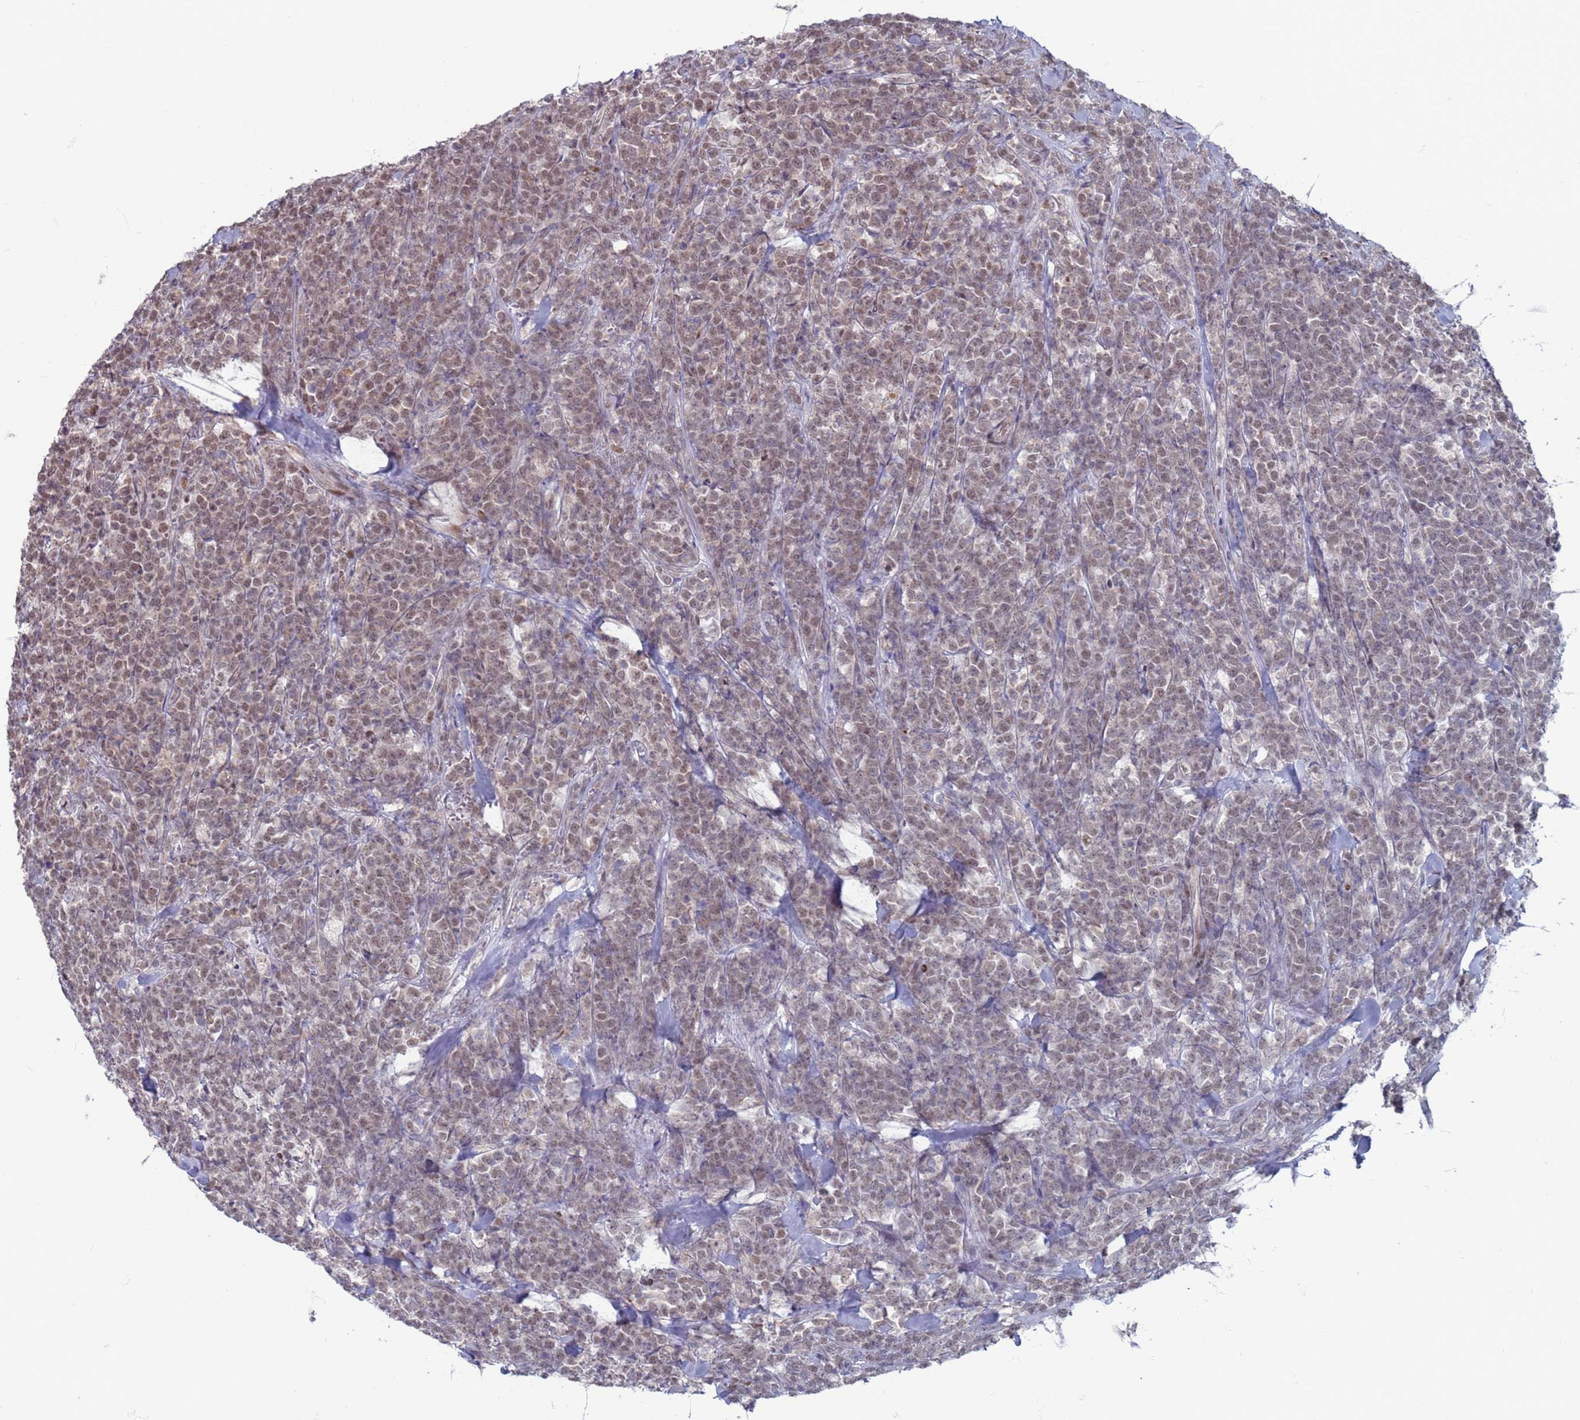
{"staining": {"intensity": "weak", "quantity": ">75%", "location": "nuclear"}, "tissue": "lymphoma", "cell_type": "Tumor cells", "image_type": "cancer", "snomed": [{"axis": "morphology", "description": "Malignant lymphoma, non-Hodgkin's type, High grade"}, {"axis": "topography", "description": "Small intestine"}], "caption": "About >75% of tumor cells in human lymphoma exhibit weak nuclear protein expression as visualized by brown immunohistochemical staining.", "gene": "SAE1", "patient": {"sex": "male", "age": 8}}